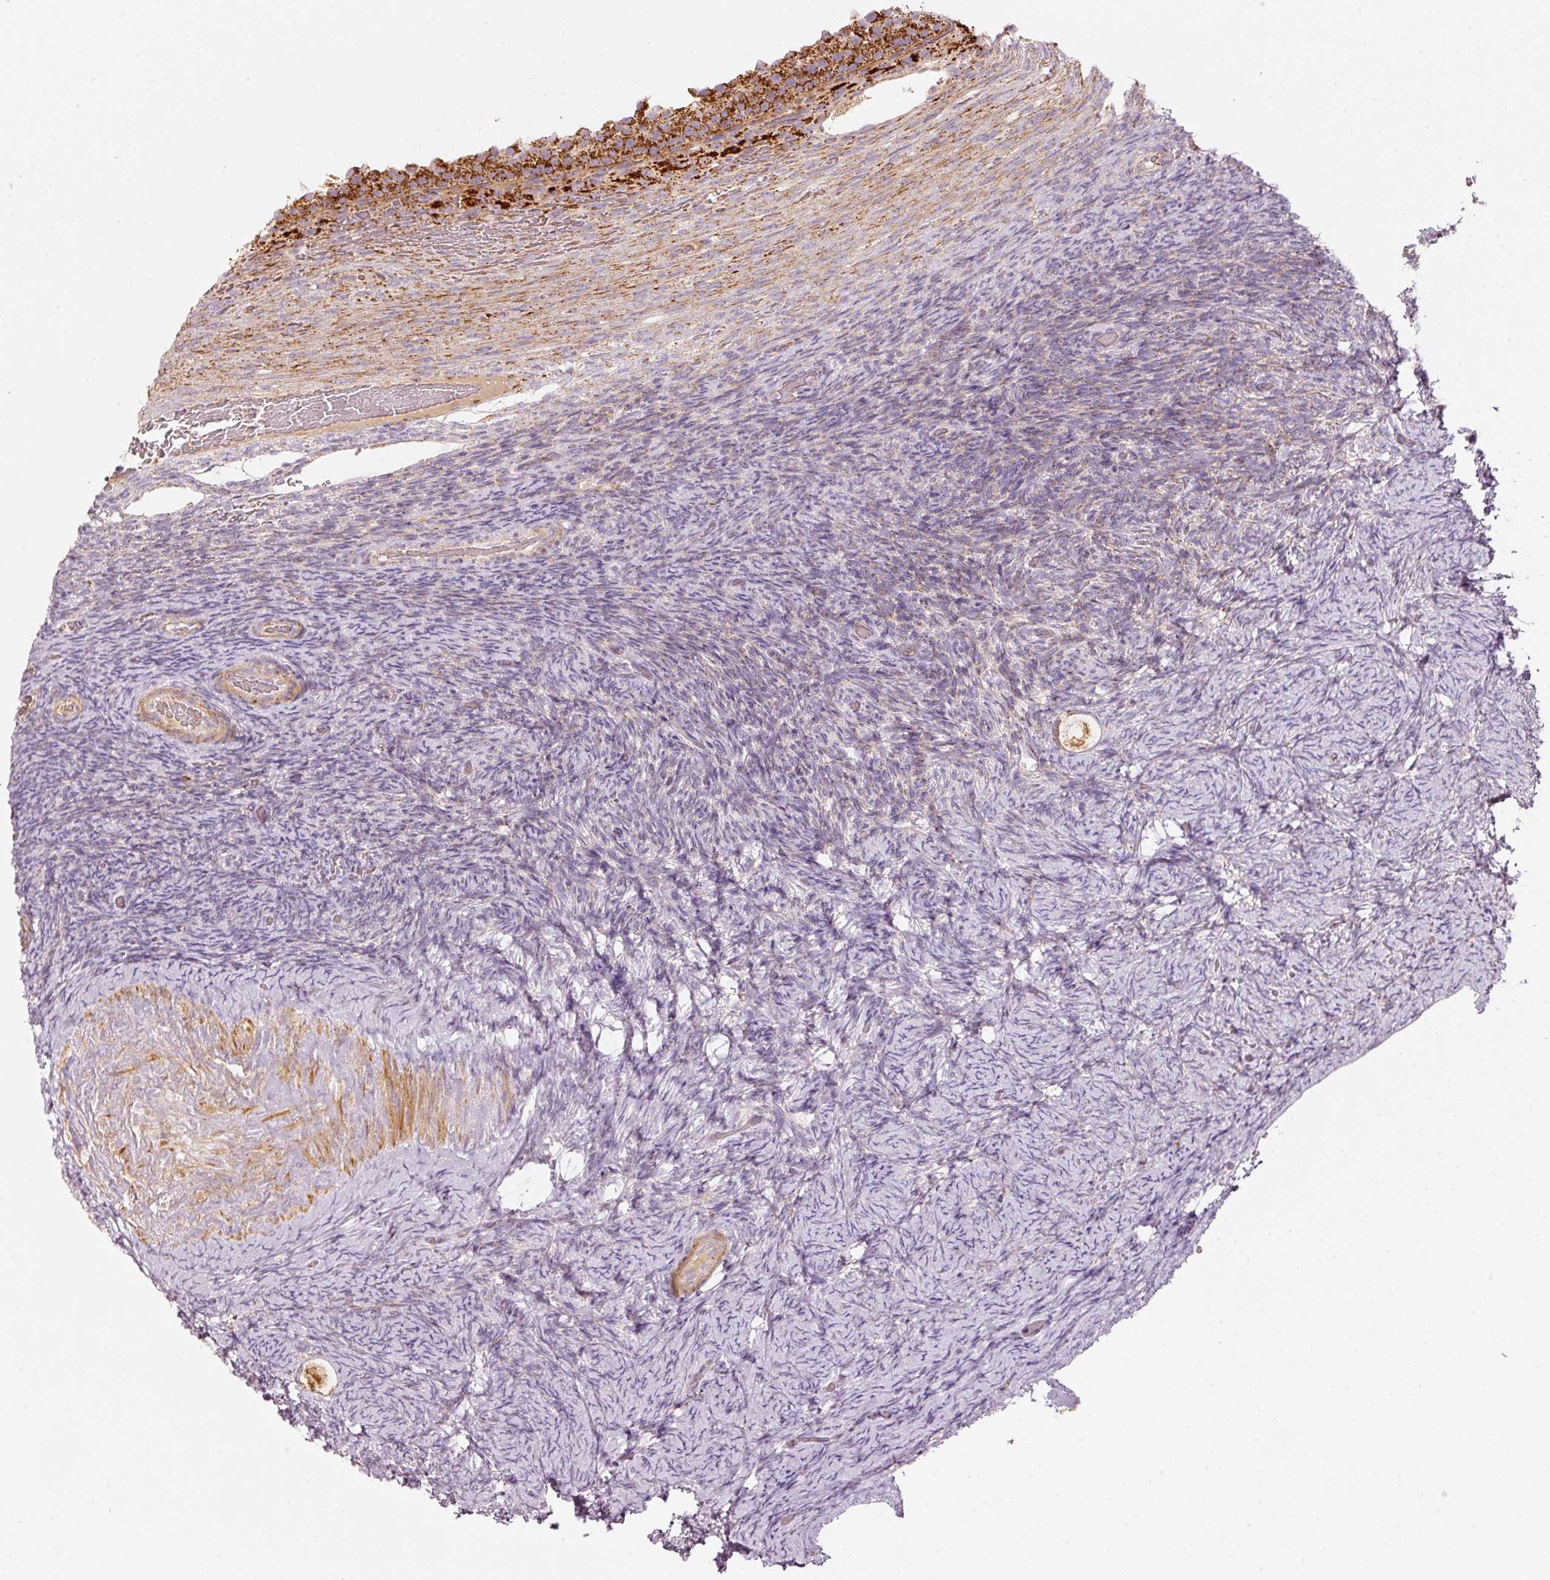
{"staining": {"intensity": "moderate", "quantity": ">75%", "location": "cytoplasmic/membranous"}, "tissue": "ovary", "cell_type": "Follicle cells", "image_type": "normal", "snomed": [{"axis": "morphology", "description": "Normal tissue, NOS"}, {"axis": "topography", "description": "Ovary"}], "caption": "A brown stain shows moderate cytoplasmic/membranous staining of a protein in follicle cells of normal human ovary. The protein is shown in brown color, while the nuclei are stained blue.", "gene": "C17orf98", "patient": {"sex": "female", "age": 34}}